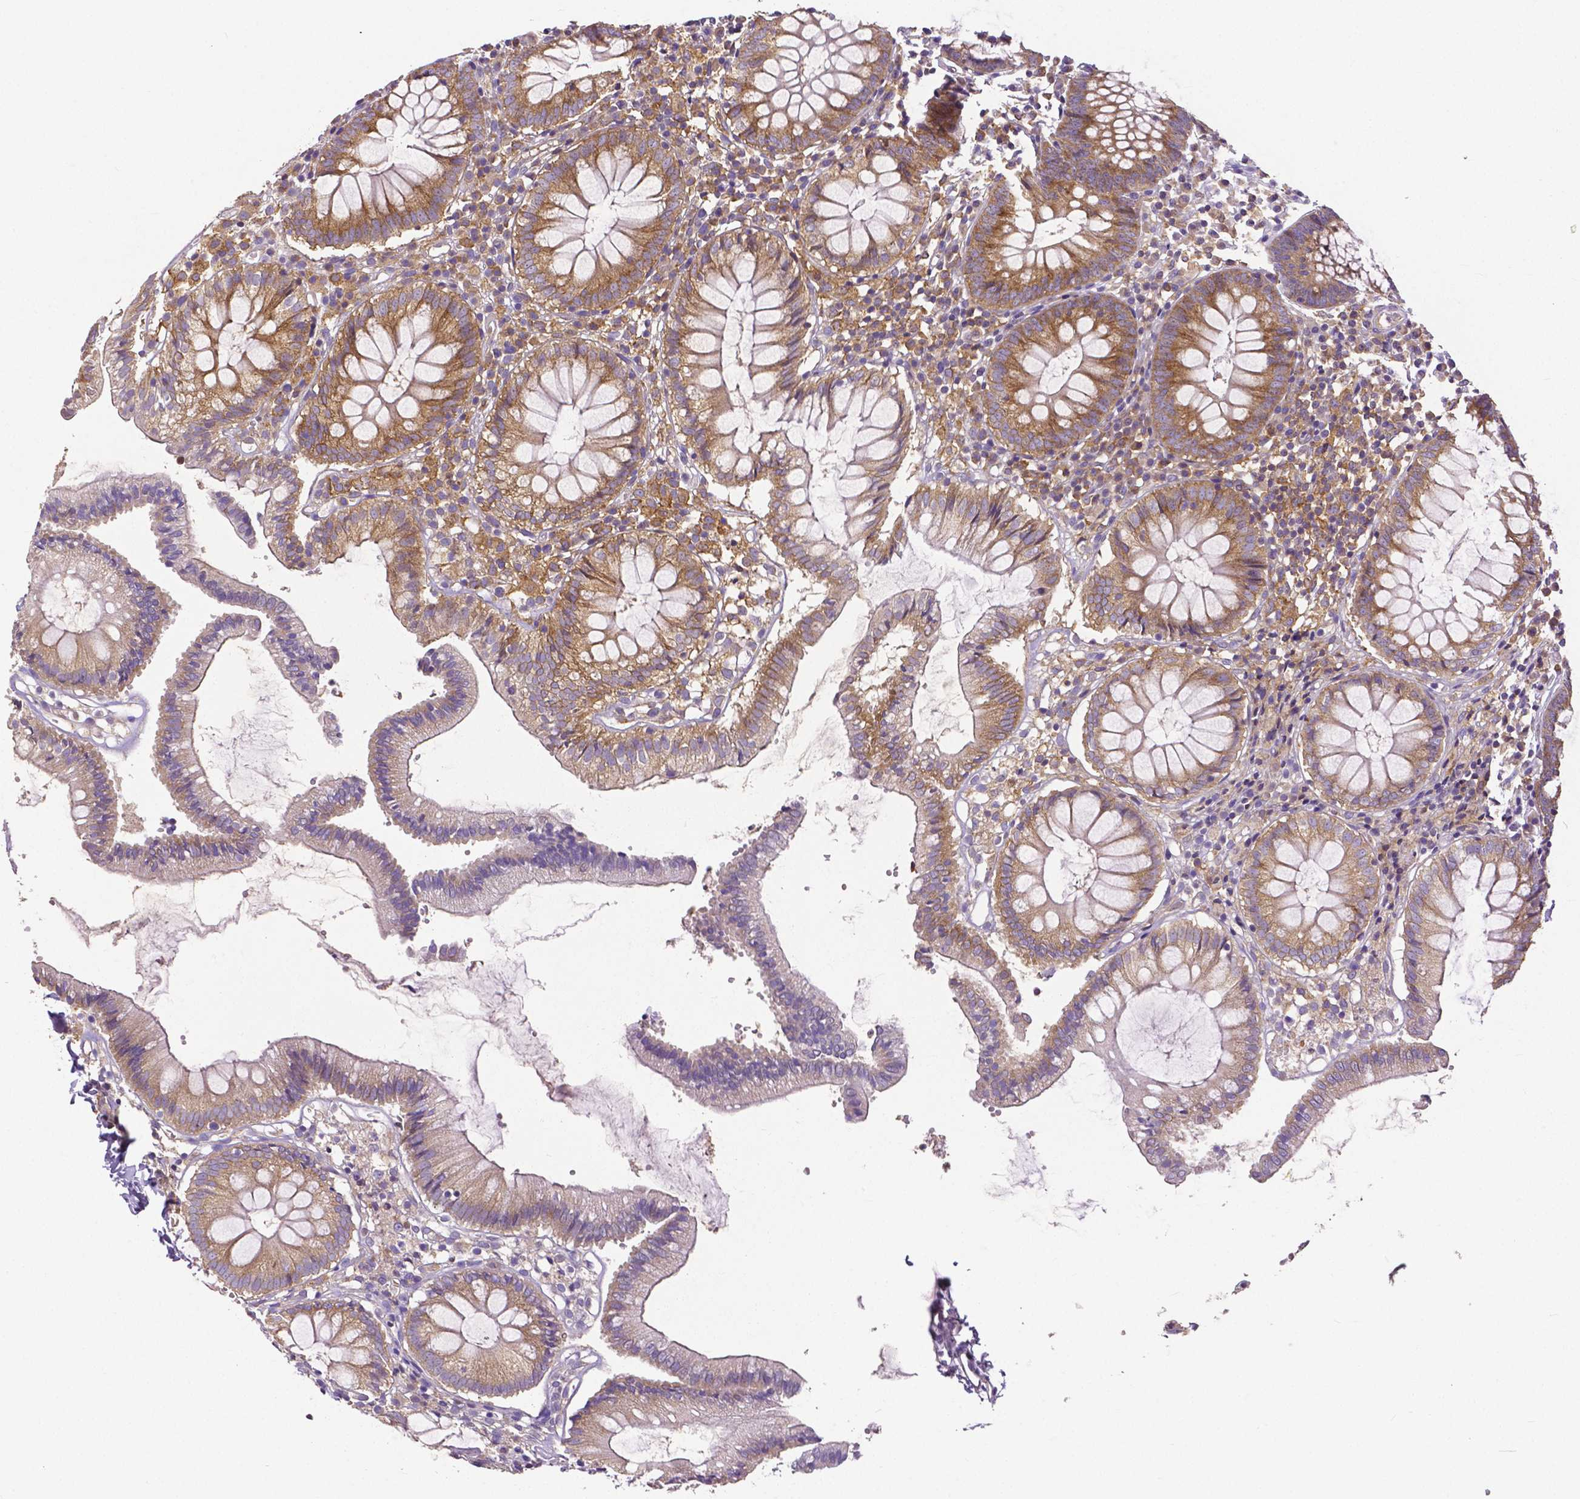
{"staining": {"intensity": "negative", "quantity": "none", "location": "none"}, "tissue": "colon", "cell_type": "Endothelial cells", "image_type": "normal", "snomed": [{"axis": "morphology", "description": "Normal tissue, NOS"}, {"axis": "morphology", "description": "Adenocarcinoma, NOS"}, {"axis": "topography", "description": "Colon"}], "caption": "This is a photomicrograph of immunohistochemistry (IHC) staining of unremarkable colon, which shows no expression in endothelial cells. (Stains: DAB (3,3'-diaminobenzidine) immunohistochemistry with hematoxylin counter stain, Microscopy: brightfield microscopy at high magnification).", "gene": "DICER1", "patient": {"sex": "male", "age": 83}}